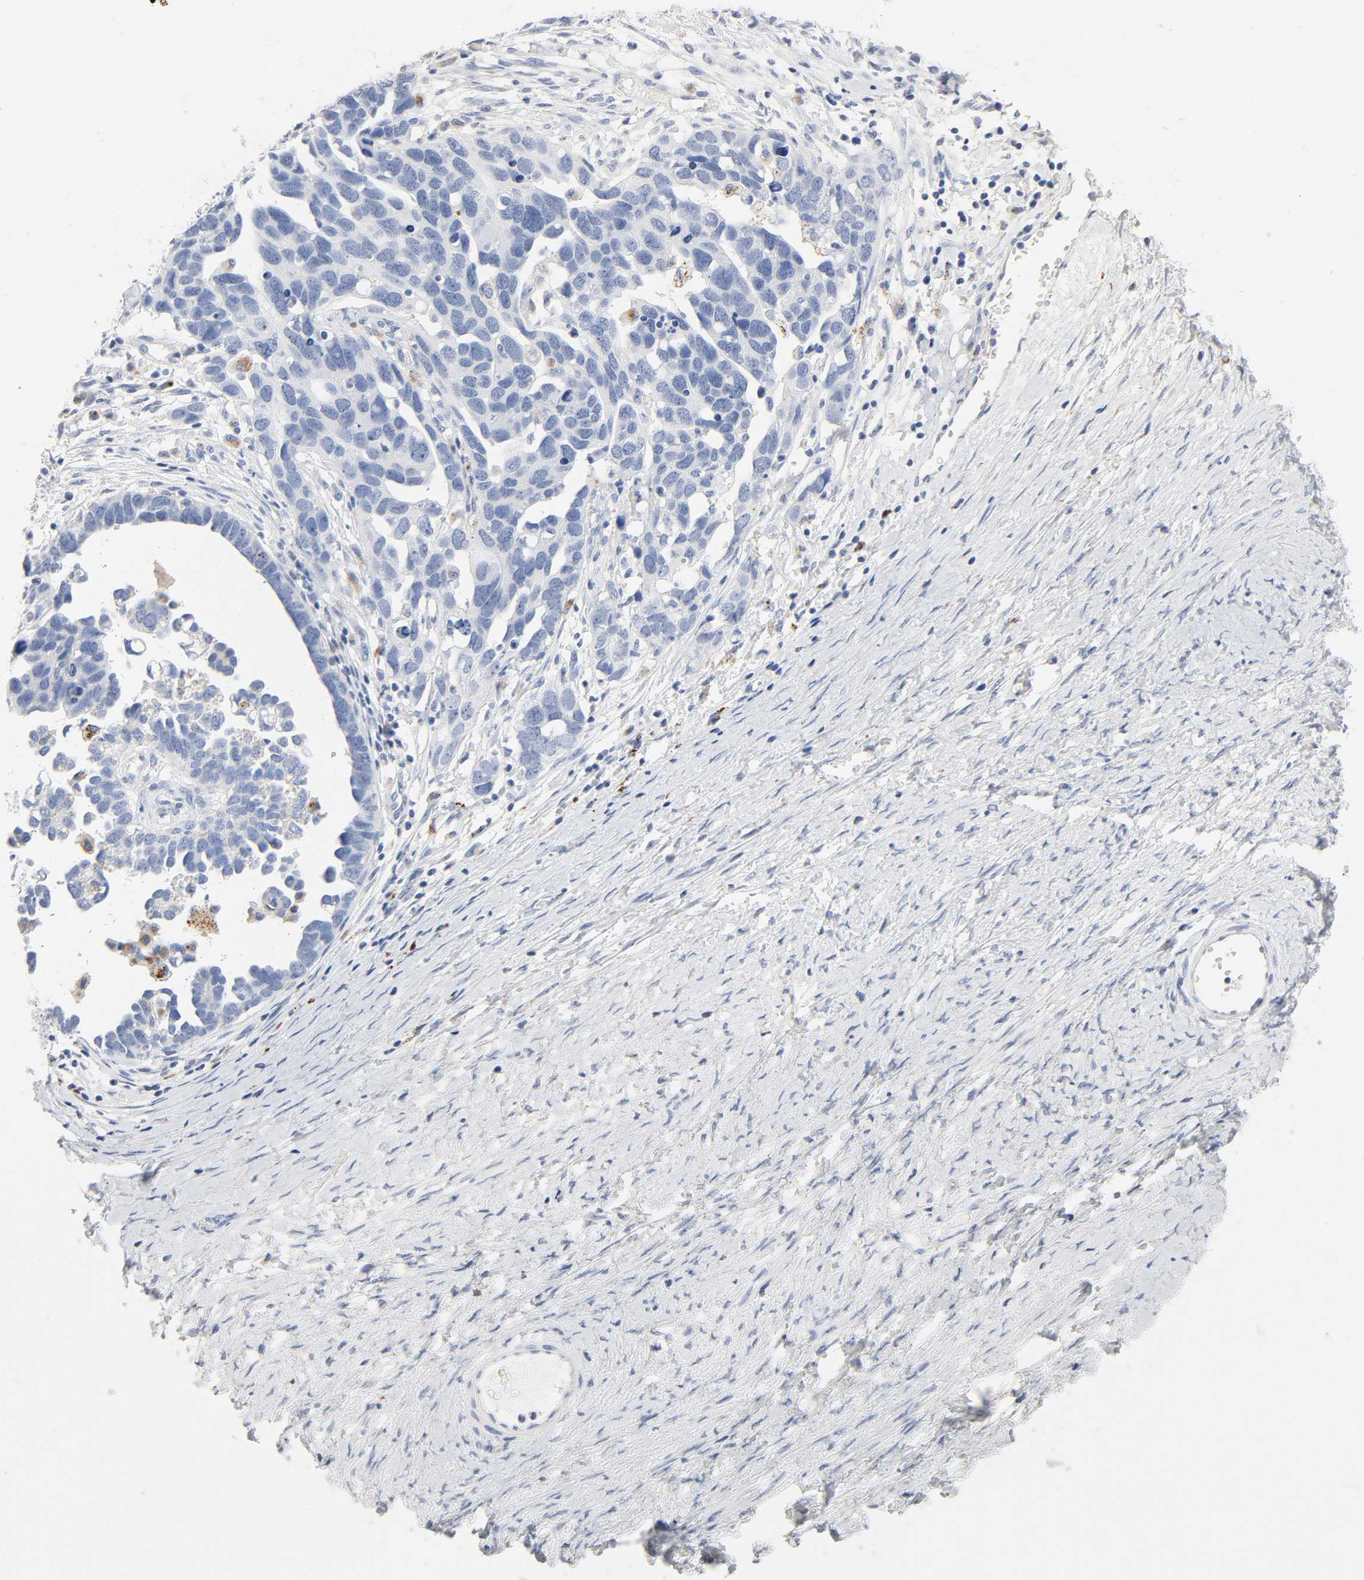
{"staining": {"intensity": "negative", "quantity": "none", "location": "none"}, "tissue": "ovarian cancer", "cell_type": "Tumor cells", "image_type": "cancer", "snomed": [{"axis": "morphology", "description": "Cystadenocarcinoma, serous, NOS"}, {"axis": "topography", "description": "Ovary"}], "caption": "This photomicrograph is of serous cystadenocarcinoma (ovarian) stained with IHC to label a protein in brown with the nuclei are counter-stained blue. There is no positivity in tumor cells.", "gene": "PLP1", "patient": {"sex": "female", "age": 54}}